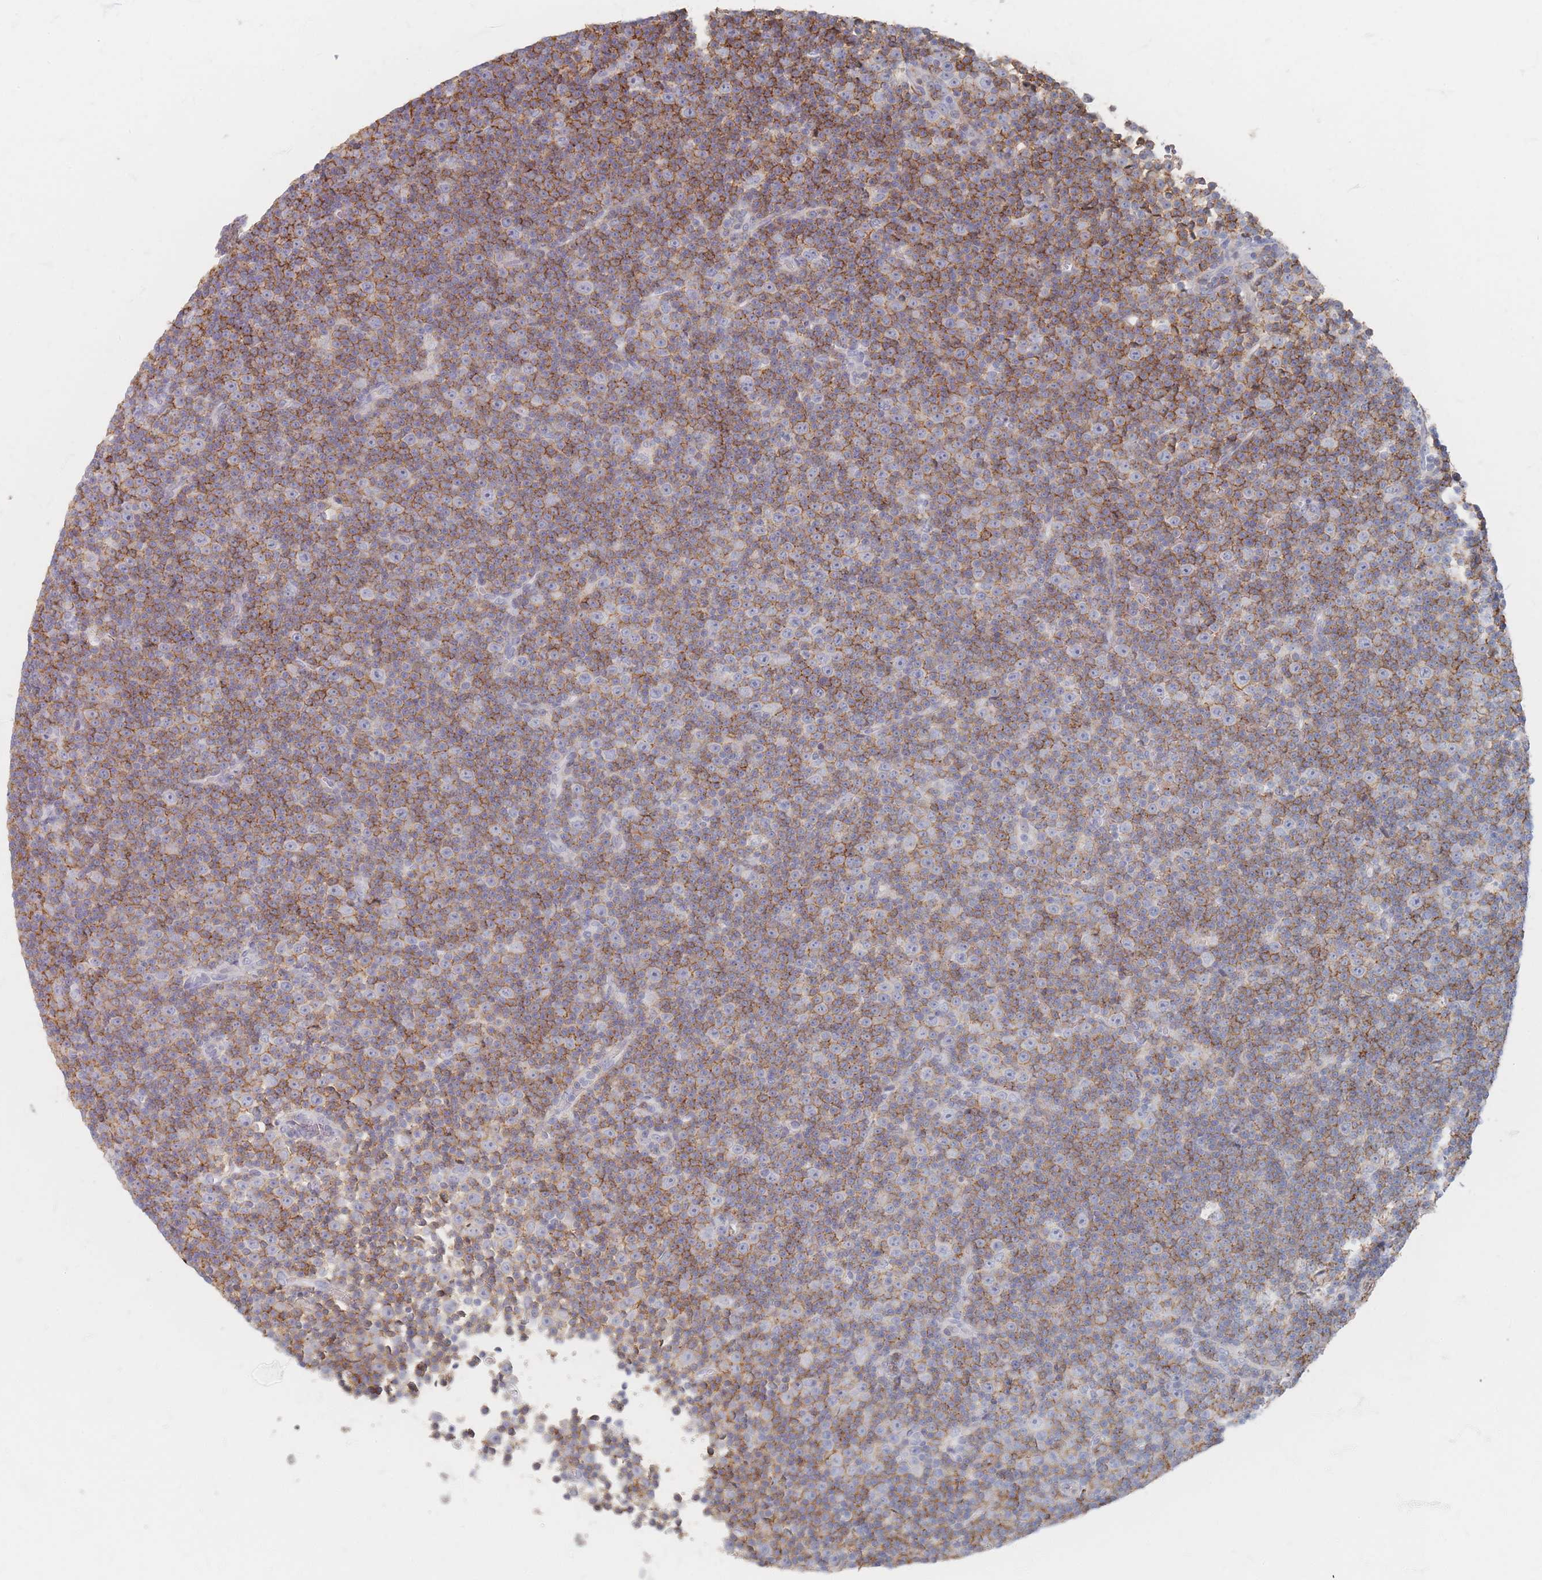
{"staining": {"intensity": "moderate", "quantity": "25%-75%", "location": "cytoplasmic/membranous"}, "tissue": "lymphoma", "cell_type": "Tumor cells", "image_type": "cancer", "snomed": [{"axis": "morphology", "description": "Malignant lymphoma, non-Hodgkin's type, Low grade"}, {"axis": "topography", "description": "Lymph node"}], "caption": "Moderate cytoplasmic/membranous protein positivity is appreciated in about 25%-75% of tumor cells in low-grade malignant lymphoma, non-Hodgkin's type.", "gene": "CD37", "patient": {"sex": "female", "age": 67}}